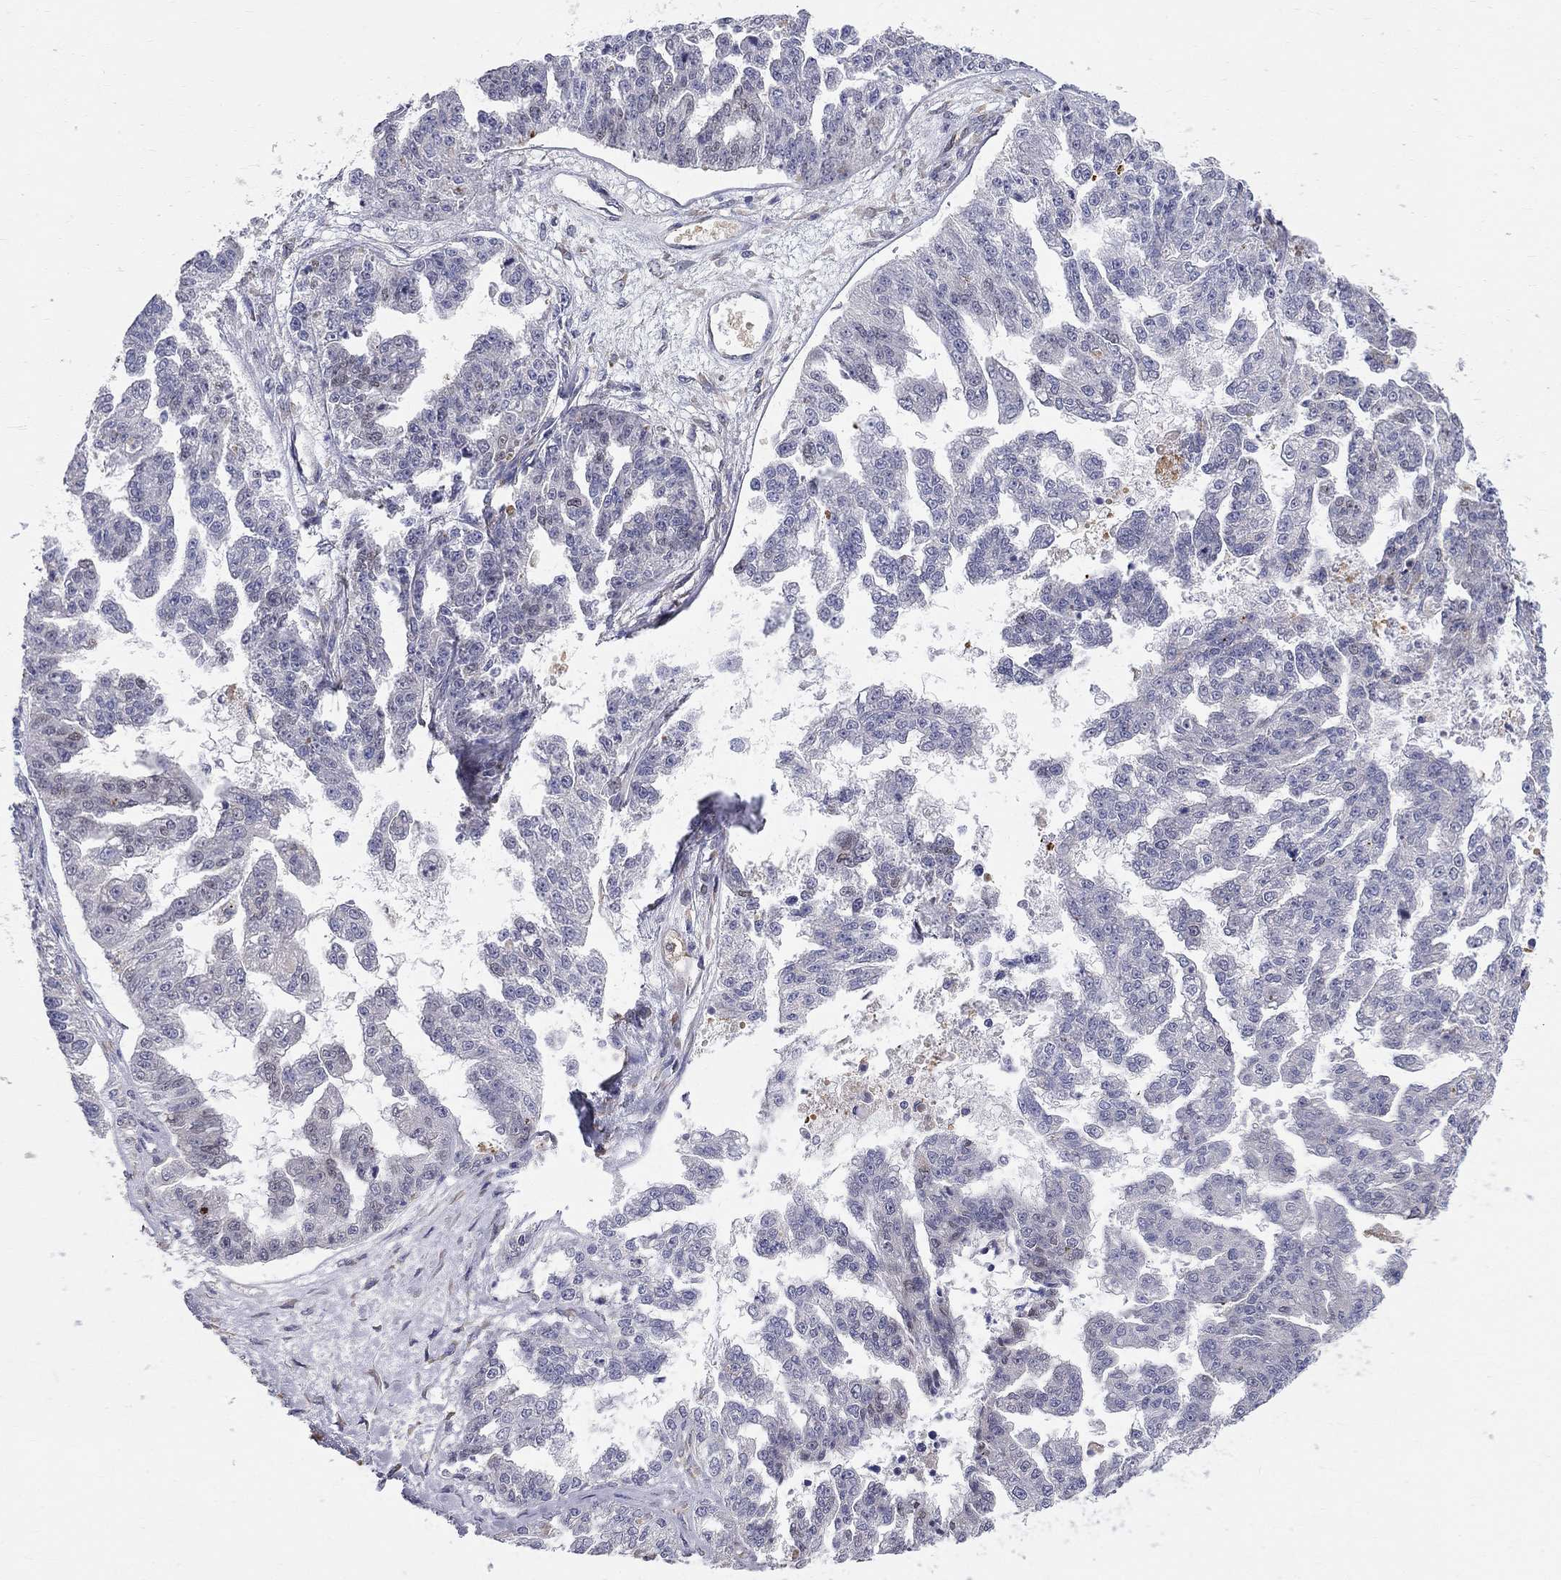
{"staining": {"intensity": "negative", "quantity": "none", "location": "none"}, "tissue": "ovarian cancer", "cell_type": "Tumor cells", "image_type": "cancer", "snomed": [{"axis": "morphology", "description": "Cystadenocarcinoma, serous, NOS"}, {"axis": "topography", "description": "Ovary"}], "caption": "This is an immunohistochemistry (IHC) histopathology image of ovarian cancer (serous cystadenocarcinoma). There is no staining in tumor cells.", "gene": "CASTOR1", "patient": {"sex": "female", "age": 58}}